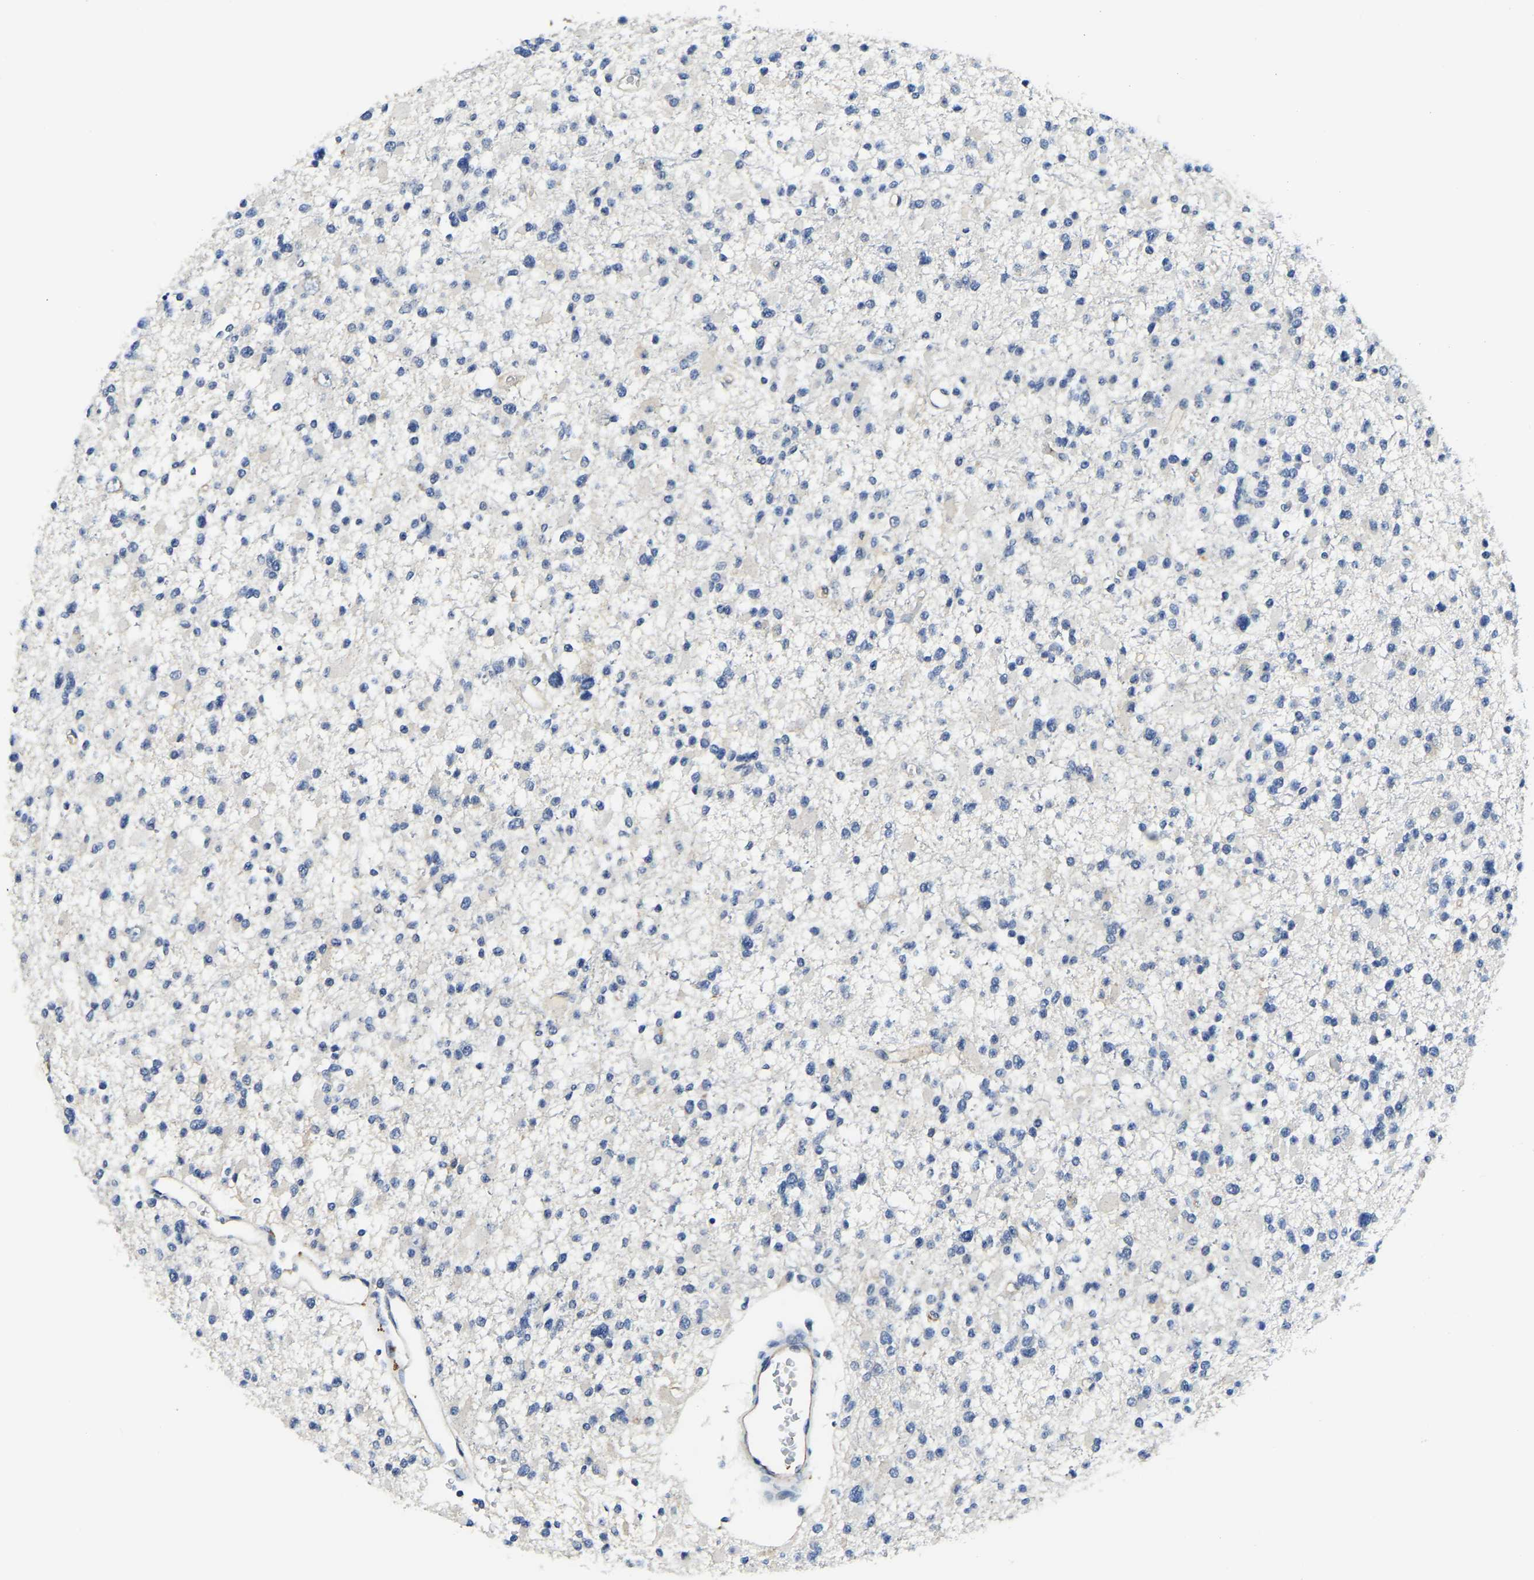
{"staining": {"intensity": "negative", "quantity": "none", "location": "none"}, "tissue": "glioma", "cell_type": "Tumor cells", "image_type": "cancer", "snomed": [{"axis": "morphology", "description": "Glioma, malignant, Low grade"}, {"axis": "topography", "description": "Brain"}], "caption": "DAB immunohistochemical staining of human malignant glioma (low-grade) shows no significant positivity in tumor cells.", "gene": "ITGA2", "patient": {"sex": "female", "age": 22}}